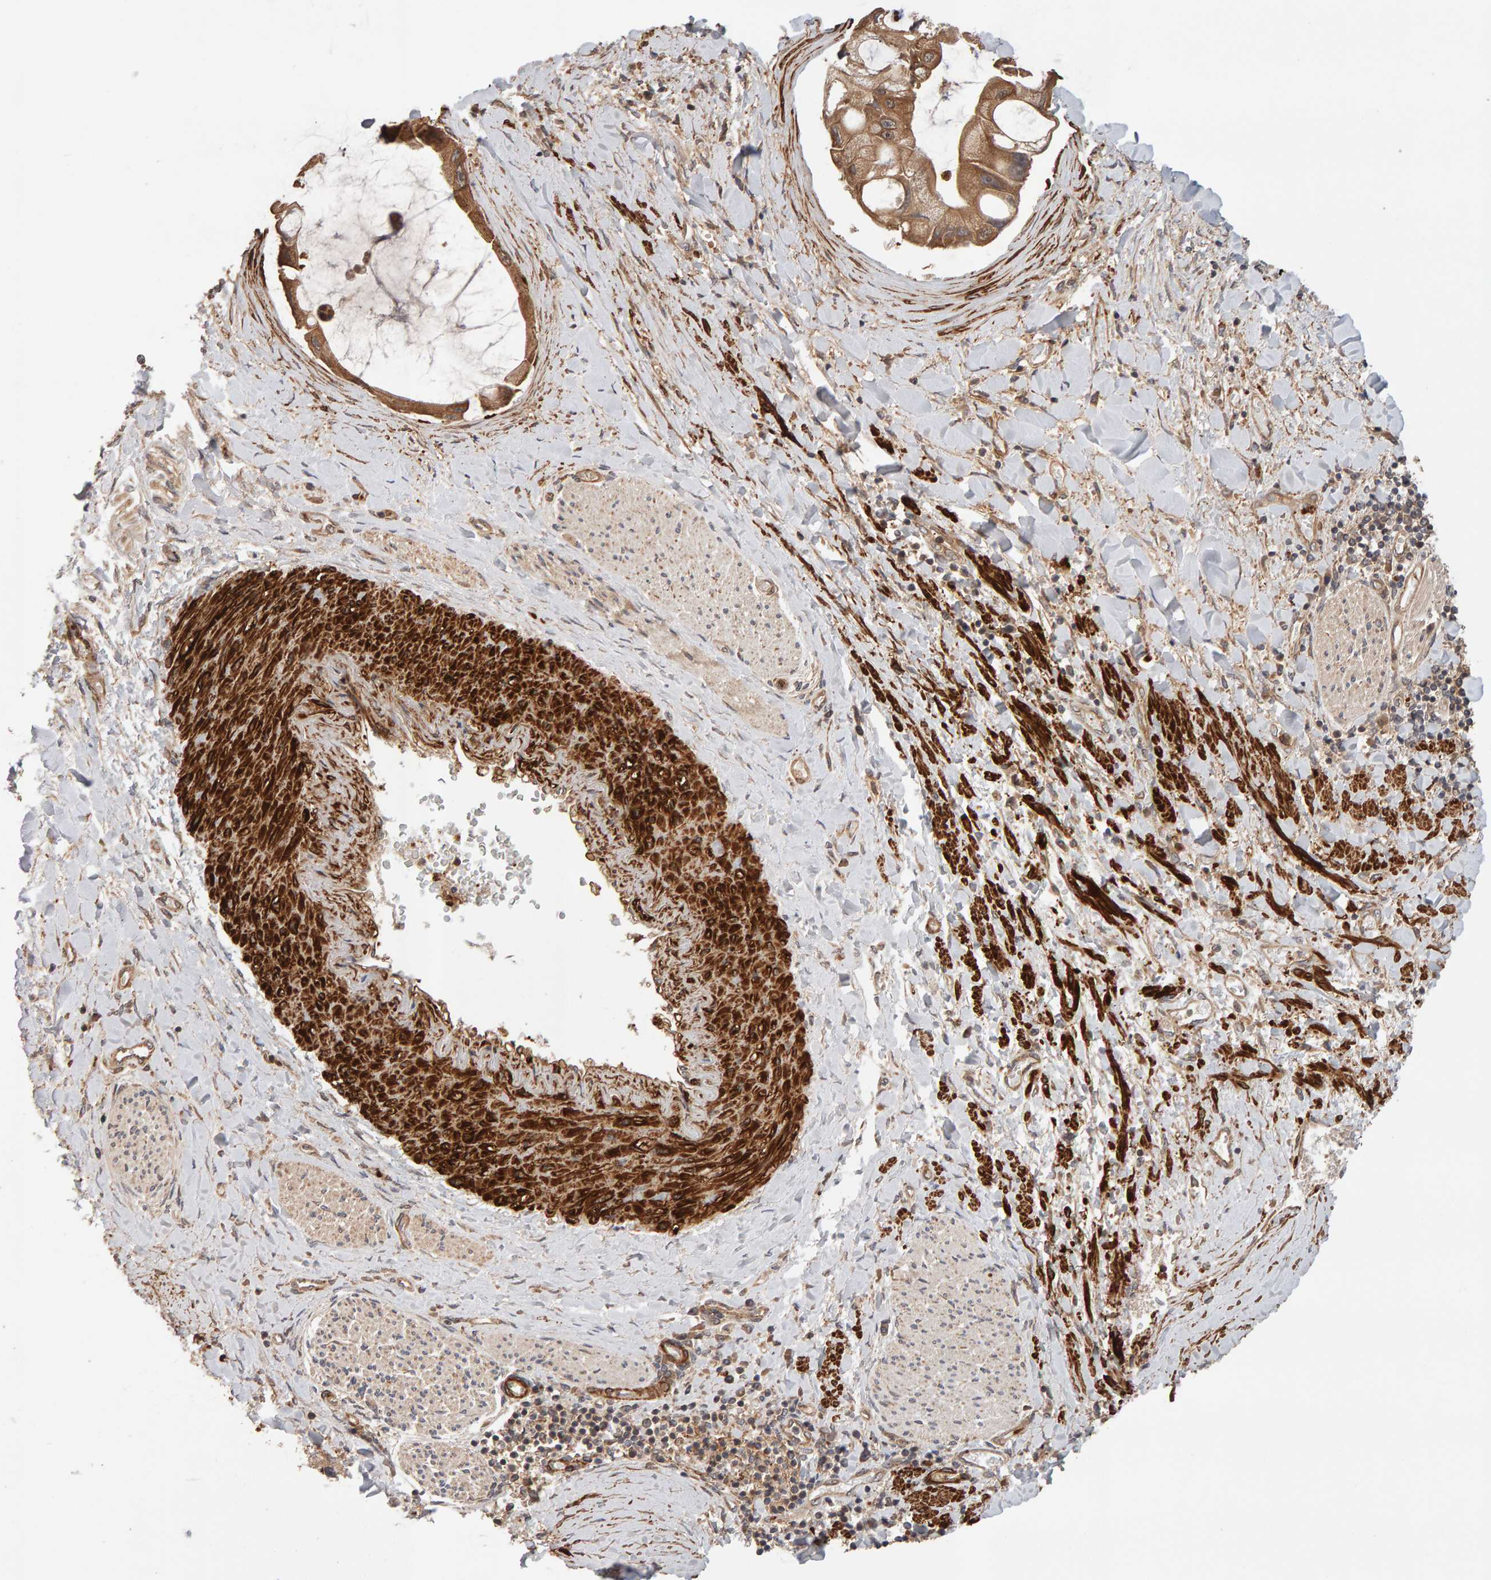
{"staining": {"intensity": "moderate", "quantity": ">75%", "location": "cytoplasmic/membranous"}, "tissue": "liver cancer", "cell_type": "Tumor cells", "image_type": "cancer", "snomed": [{"axis": "morphology", "description": "Cholangiocarcinoma"}, {"axis": "topography", "description": "Liver"}], "caption": "This is a micrograph of IHC staining of liver cholangiocarcinoma, which shows moderate positivity in the cytoplasmic/membranous of tumor cells.", "gene": "SYNRG", "patient": {"sex": "male", "age": 50}}